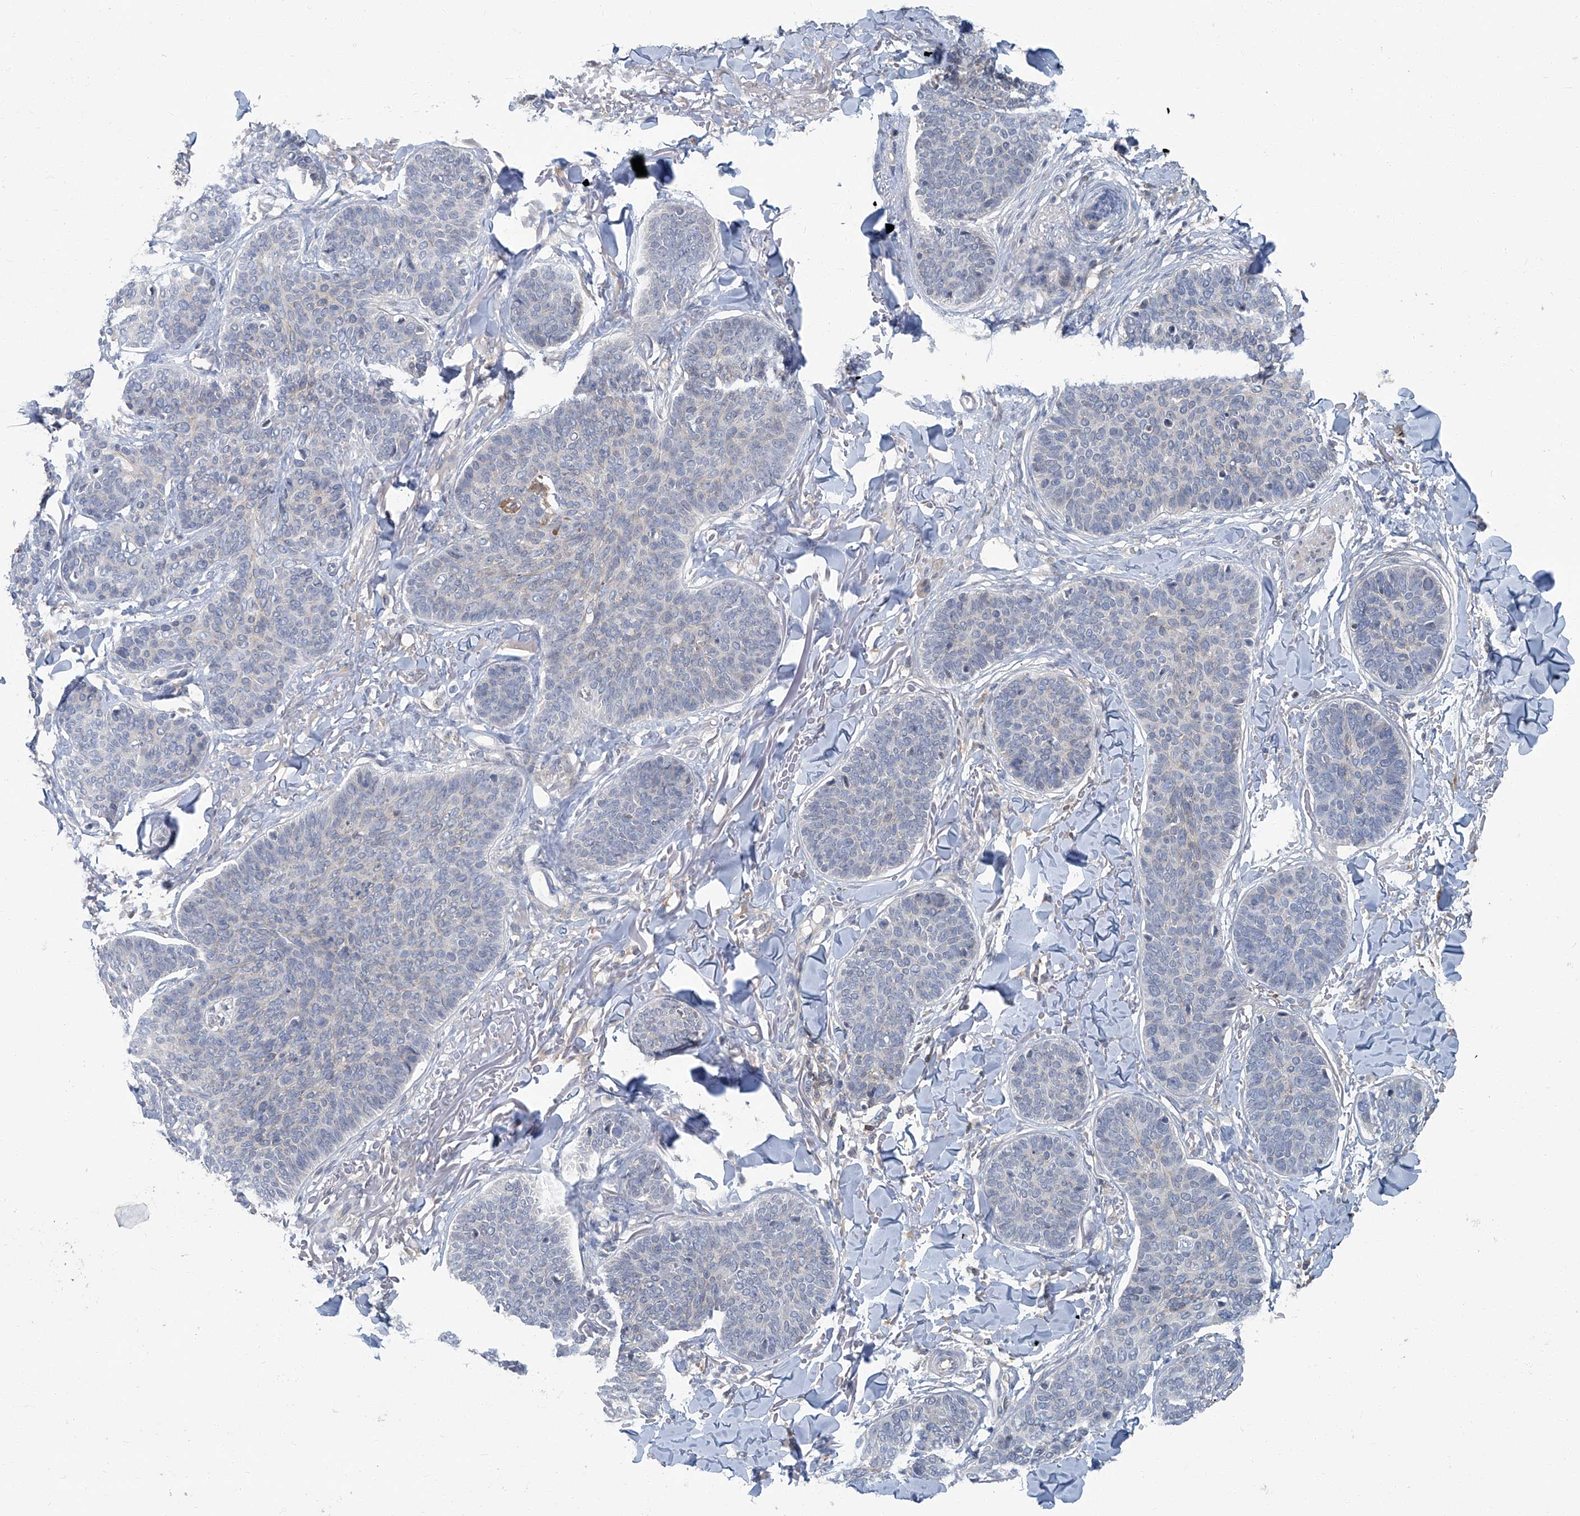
{"staining": {"intensity": "negative", "quantity": "none", "location": "none"}, "tissue": "skin cancer", "cell_type": "Tumor cells", "image_type": "cancer", "snomed": [{"axis": "morphology", "description": "Basal cell carcinoma"}, {"axis": "topography", "description": "Skin"}], "caption": "Image shows no protein expression in tumor cells of skin cancer tissue. (DAB immunohistochemistry (IHC) with hematoxylin counter stain).", "gene": "AKNAD1", "patient": {"sex": "male", "age": 85}}